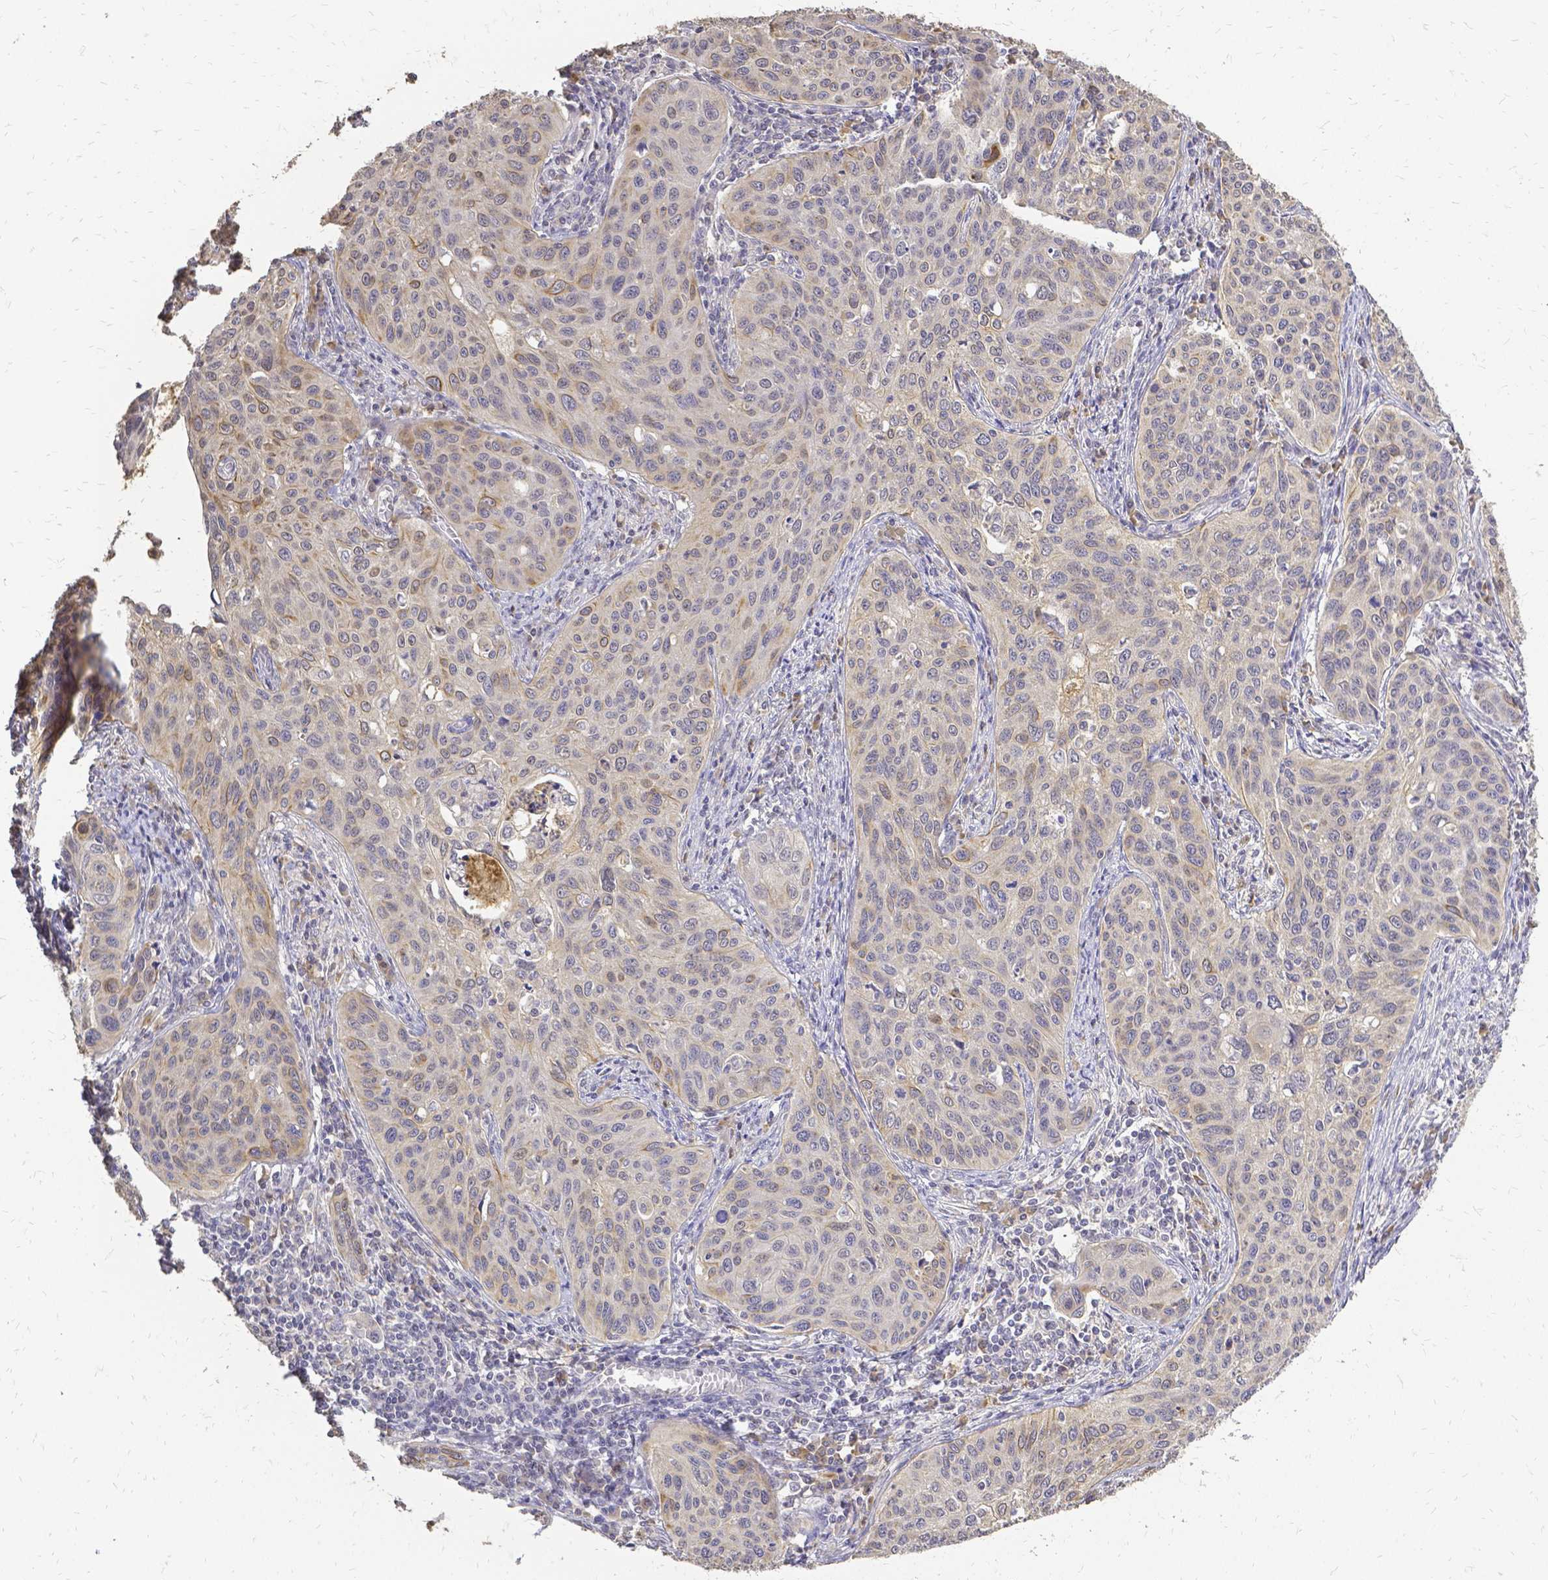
{"staining": {"intensity": "weak", "quantity": "<25%", "location": "cytoplasmic/membranous"}, "tissue": "cervical cancer", "cell_type": "Tumor cells", "image_type": "cancer", "snomed": [{"axis": "morphology", "description": "Squamous cell carcinoma, NOS"}, {"axis": "topography", "description": "Cervix"}], "caption": "A photomicrograph of human cervical squamous cell carcinoma is negative for staining in tumor cells.", "gene": "CIB1", "patient": {"sex": "female", "age": 31}}